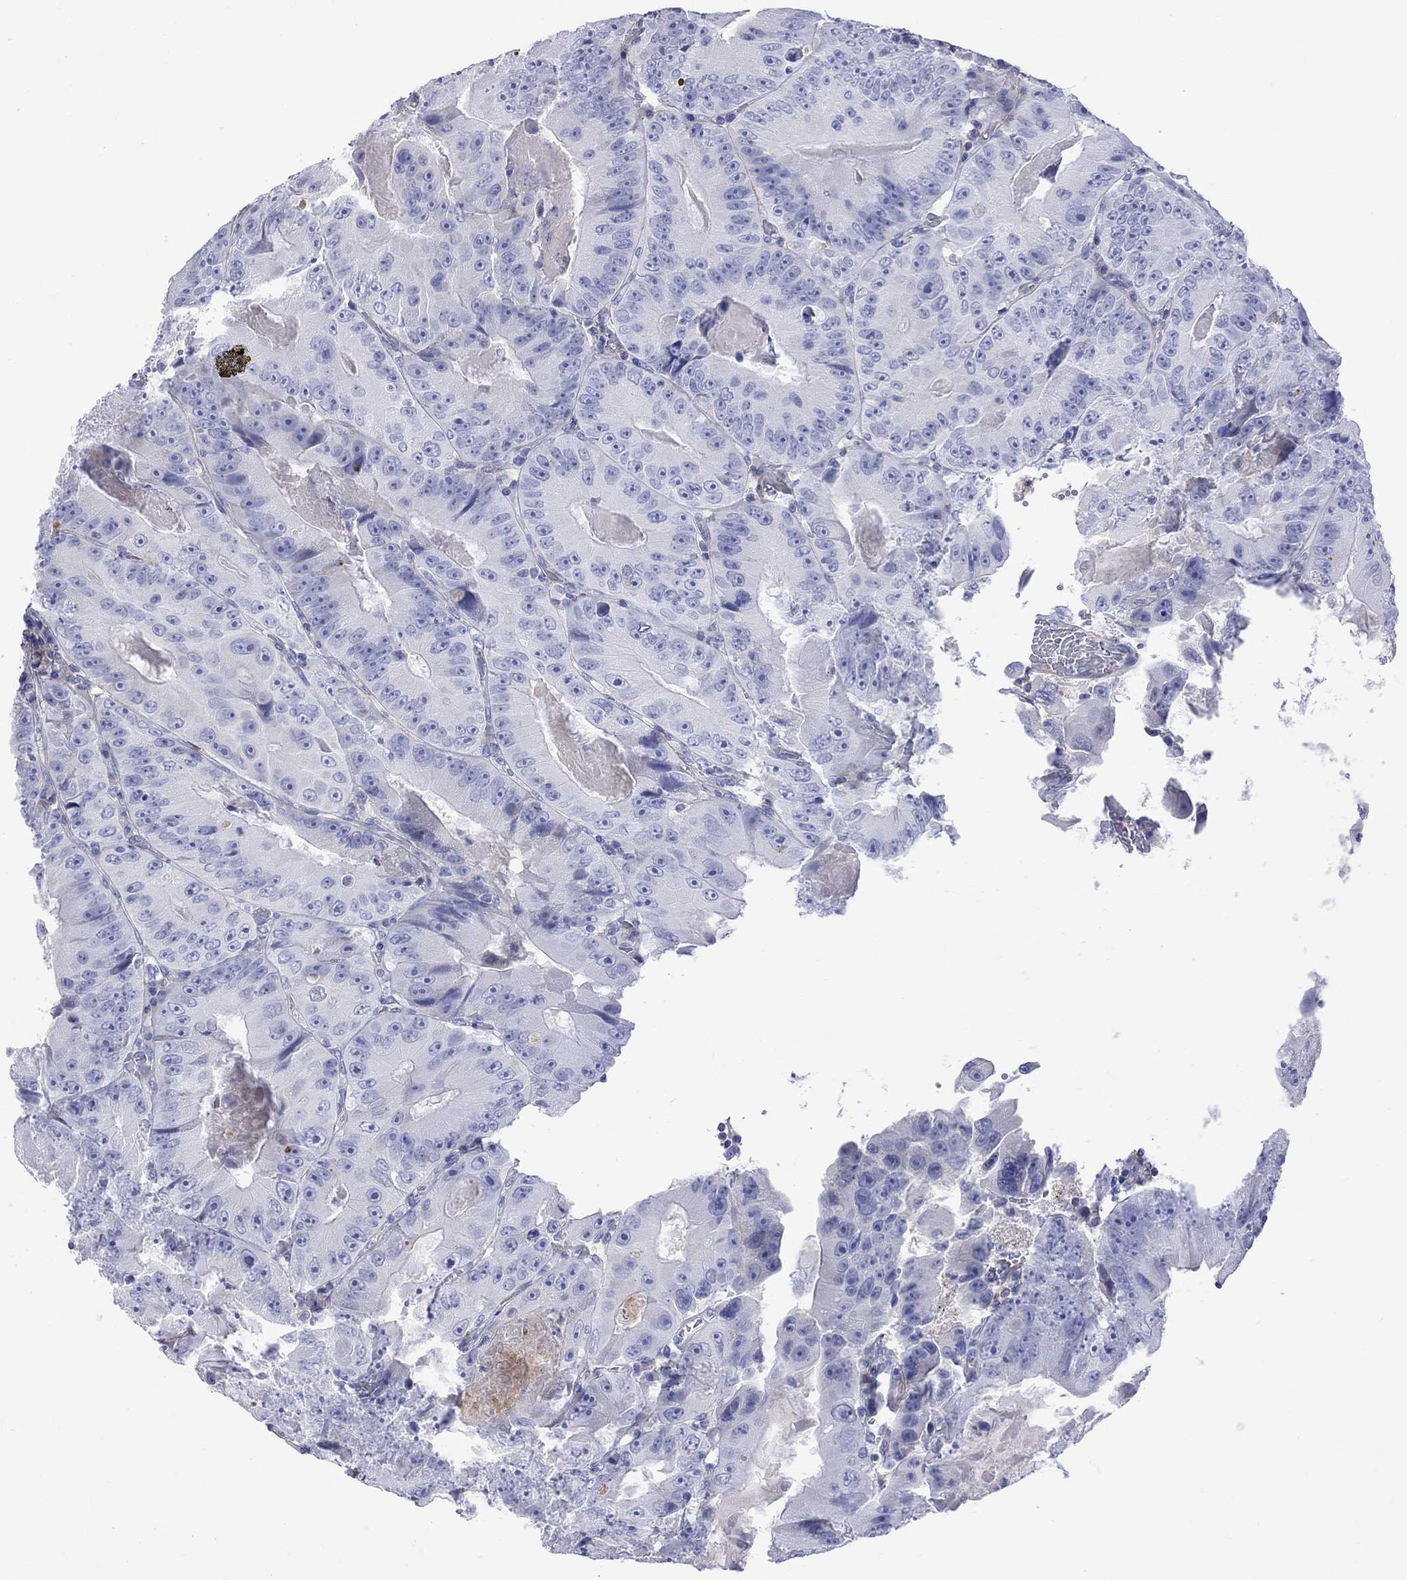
{"staining": {"intensity": "negative", "quantity": "none", "location": "none"}, "tissue": "colorectal cancer", "cell_type": "Tumor cells", "image_type": "cancer", "snomed": [{"axis": "morphology", "description": "Adenocarcinoma, NOS"}, {"axis": "topography", "description": "Colon"}], "caption": "Tumor cells show no significant protein positivity in colorectal cancer (adenocarcinoma). (DAB (3,3'-diaminobenzidine) IHC visualized using brightfield microscopy, high magnification).", "gene": "S100A3", "patient": {"sex": "female", "age": 86}}